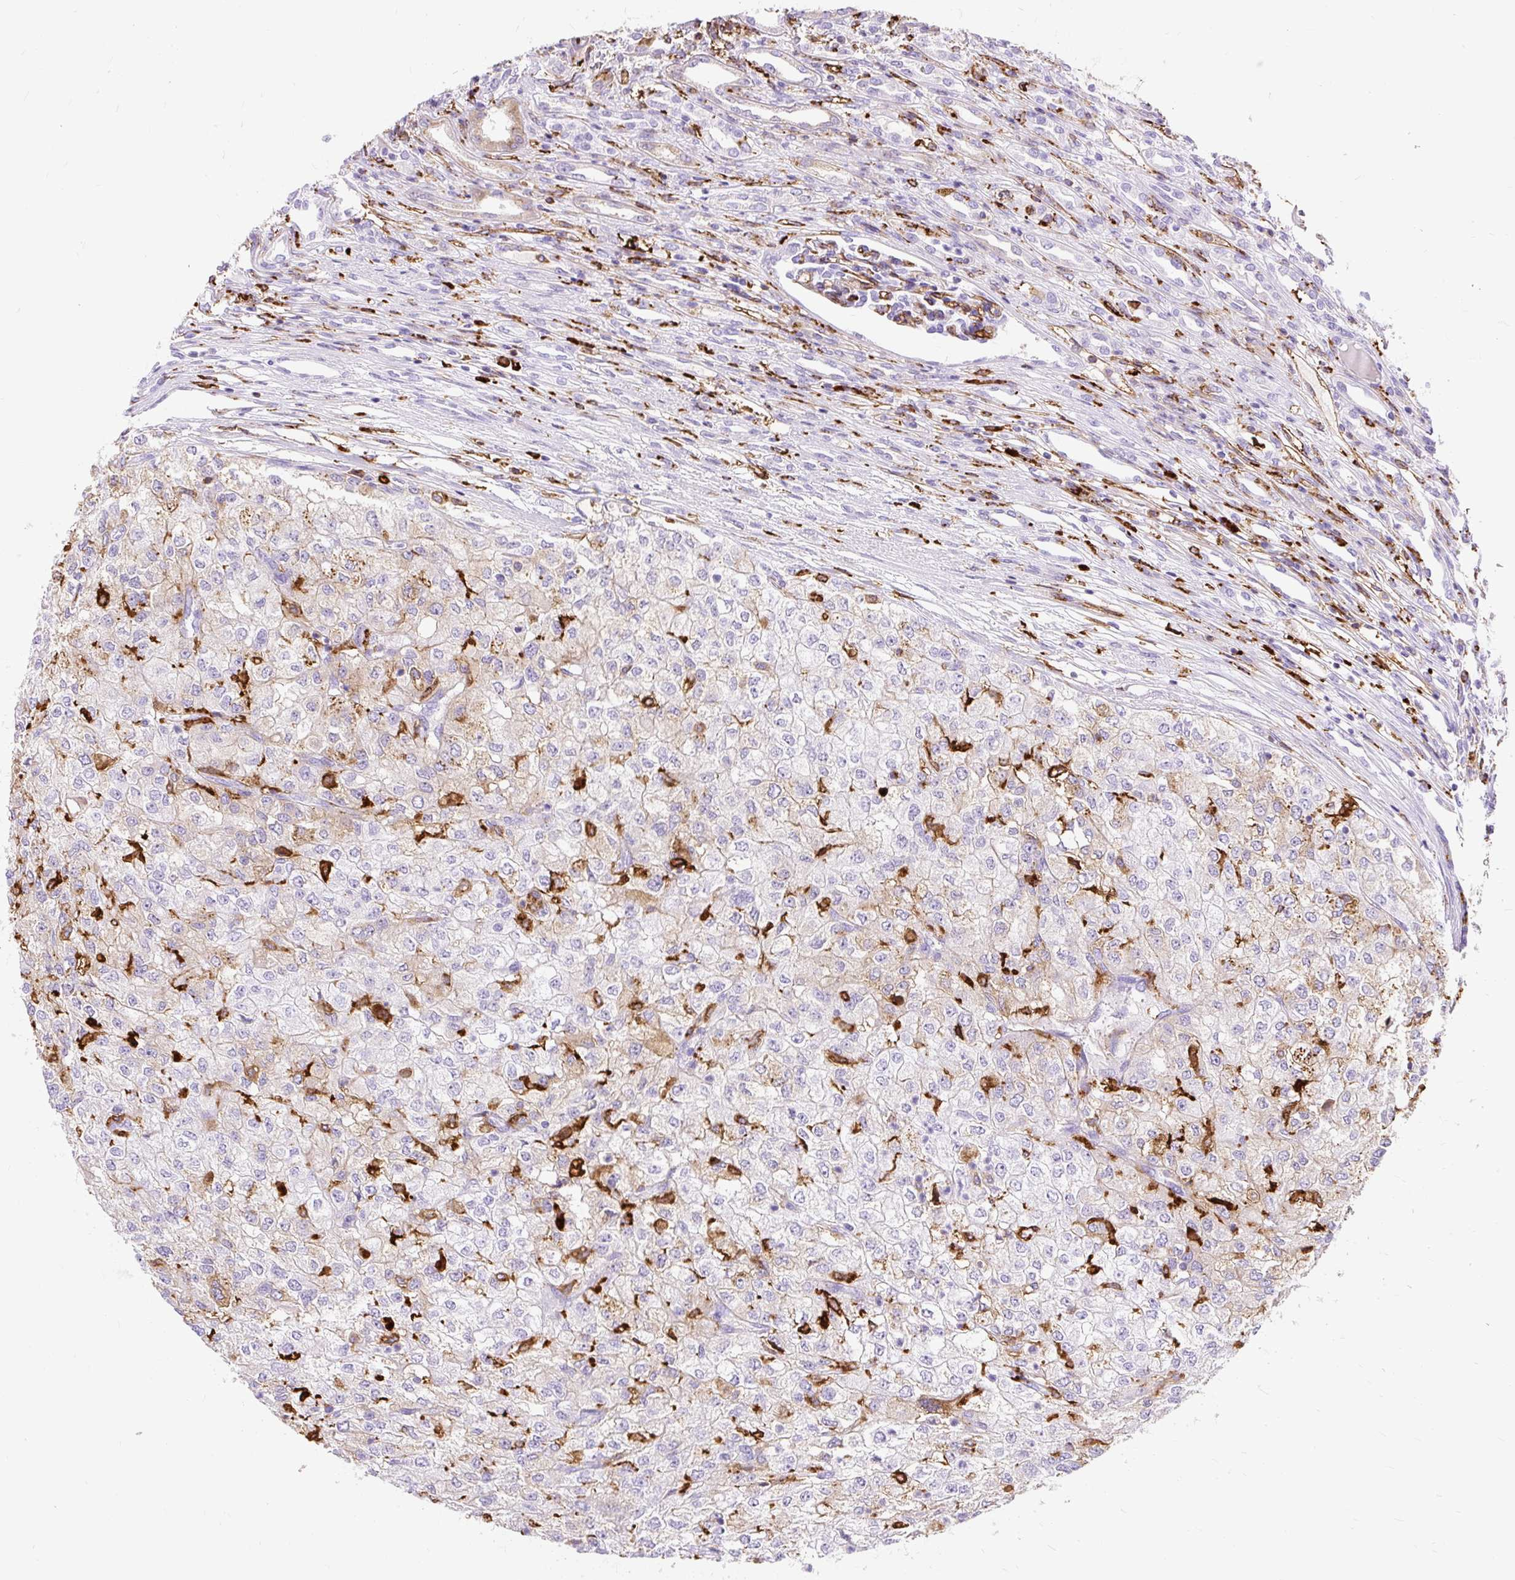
{"staining": {"intensity": "weak", "quantity": "25%-75%", "location": "cytoplasmic/membranous"}, "tissue": "renal cancer", "cell_type": "Tumor cells", "image_type": "cancer", "snomed": [{"axis": "morphology", "description": "Adenocarcinoma, NOS"}, {"axis": "topography", "description": "Kidney"}], "caption": "The photomicrograph shows staining of renal cancer (adenocarcinoma), revealing weak cytoplasmic/membranous protein expression (brown color) within tumor cells. (DAB (3,3'-diaminobenzidine) IHC, brown staining for protein, blue staining for nuclei).", "gene": "HLA-DRA", "patient": {"sex": "female", "age": 54}}